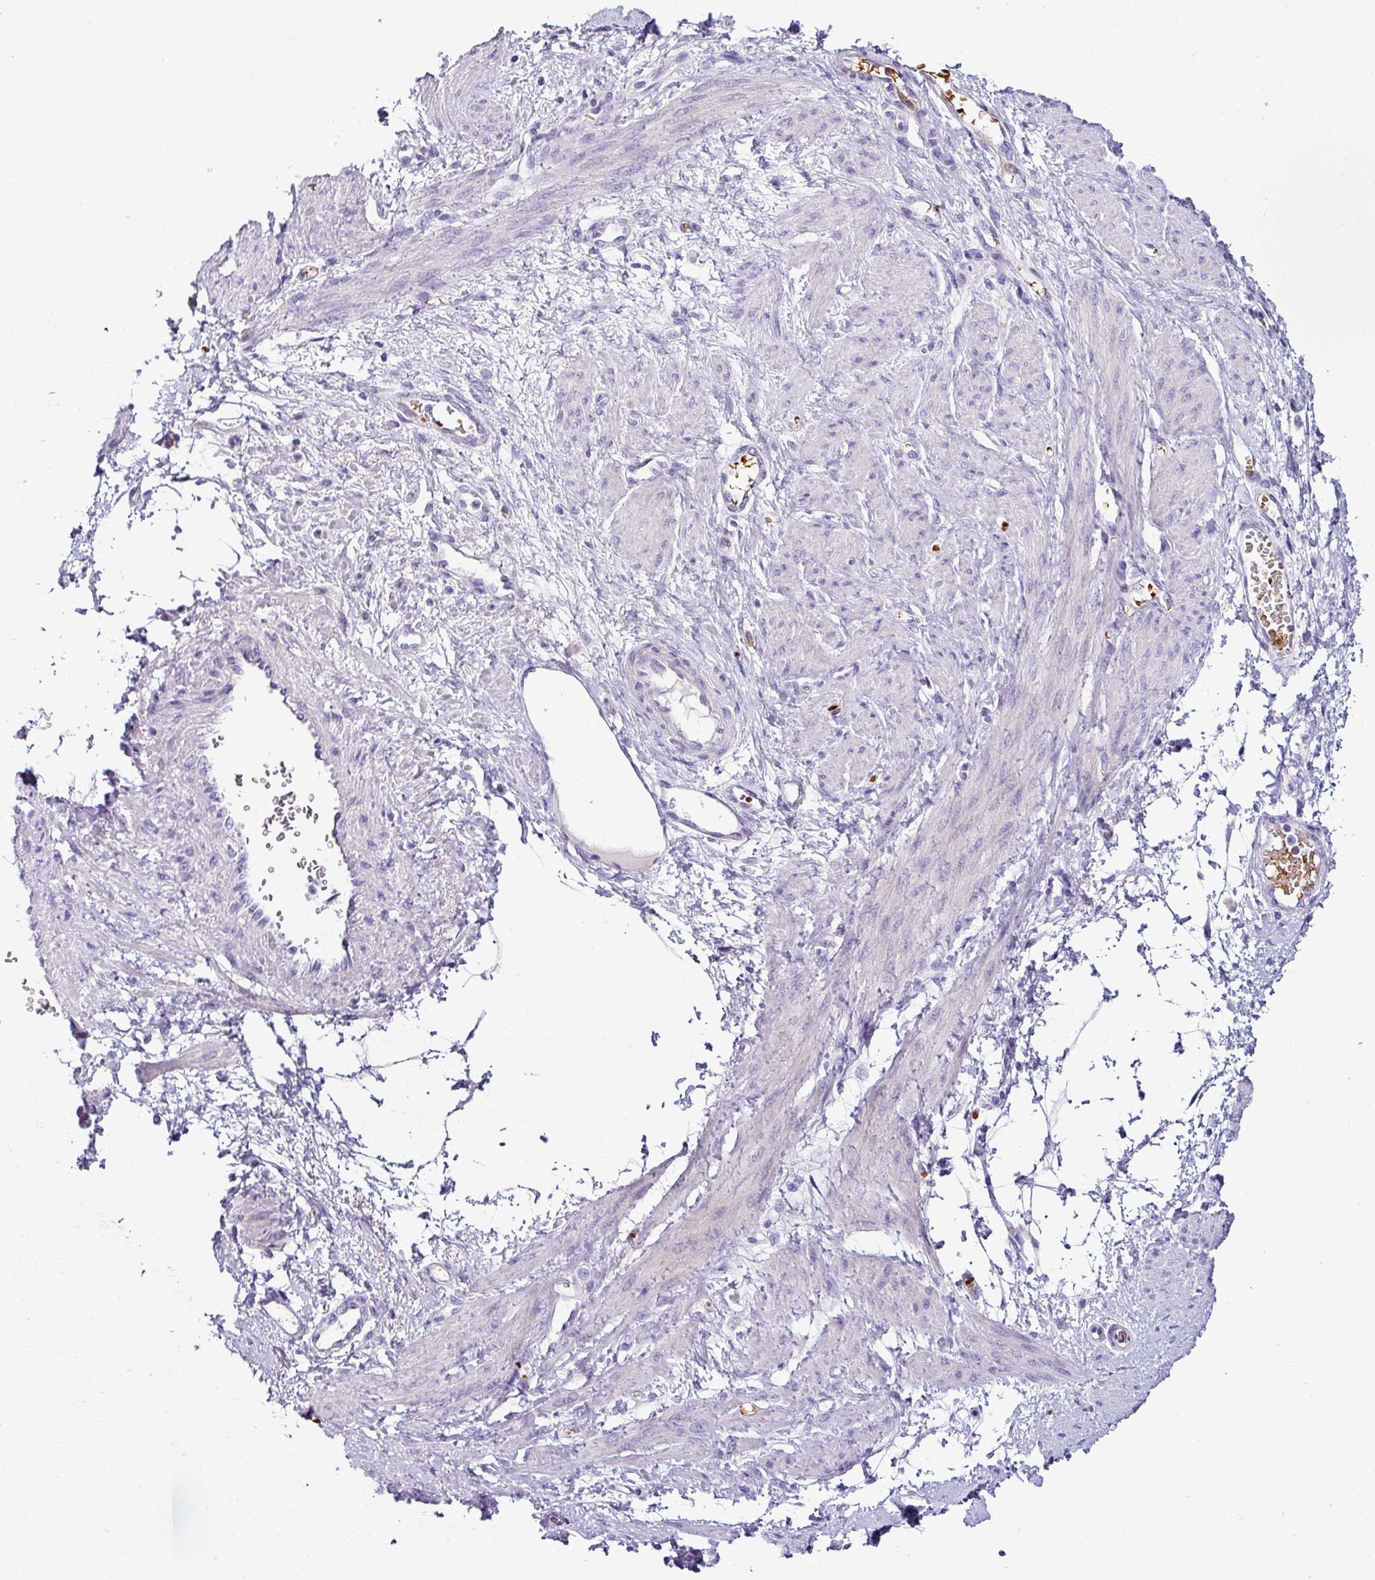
{"staining": {"intensity": "negative", "quantity": "none", "location": "none"}, "tissue": "smooth muscle", "cell_type": "Smooth muscle cells", "image_type": "normal", "snomed": [{"axis": "morphology", "description": "Normal tissue, NOS"}, {"axis": "topography", "description": "Smooth muscle"}, {"axis": "topography", "description": "Uterus"}], "caption": "IHC of unremarkable smooth muscle displays no expression in smooth muscle cells.", "gene": "NAPSA", "patient": {"sex": "female", "age": 39}}